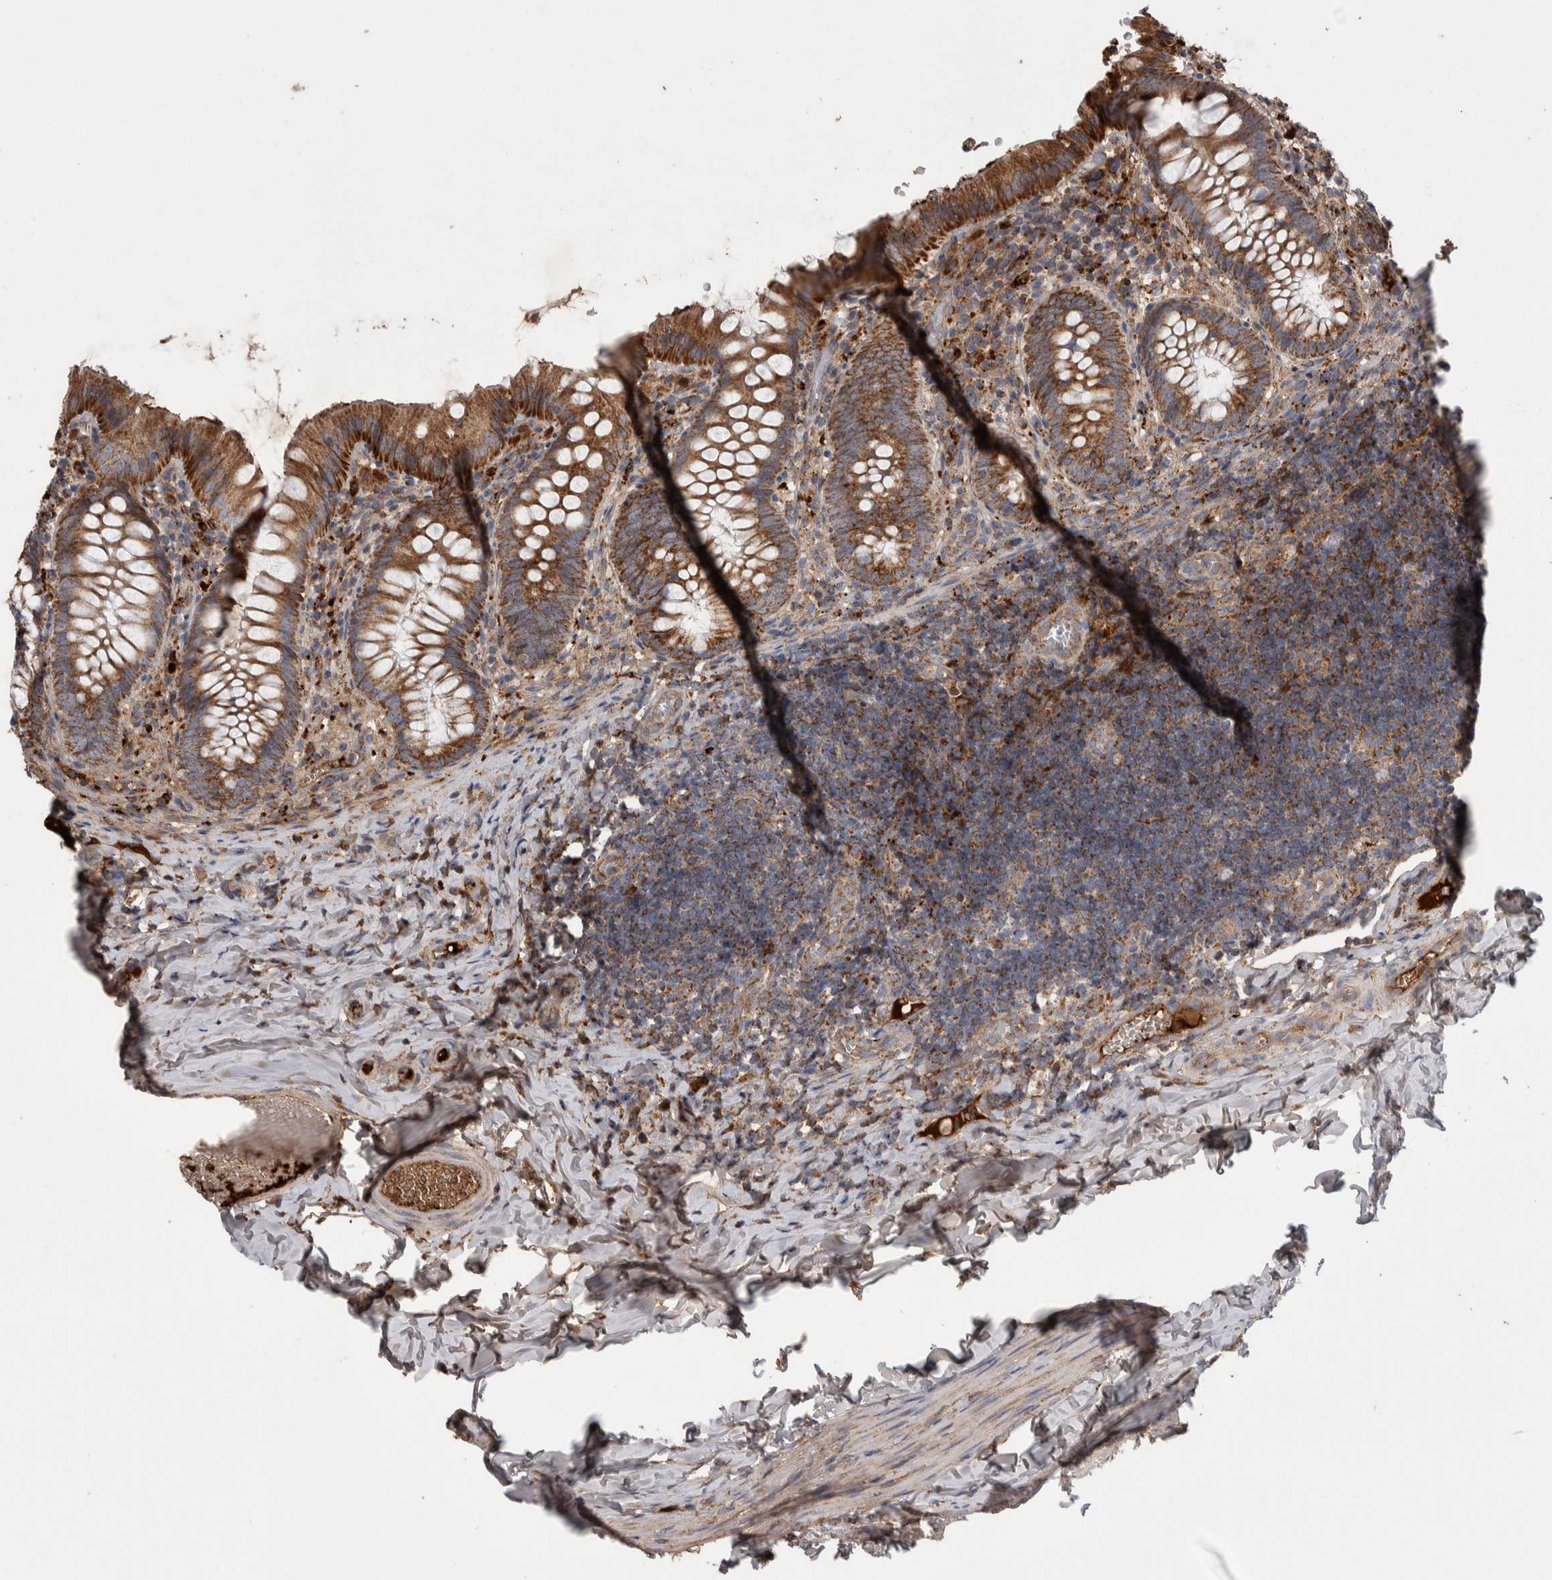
{"staining": {"intensity": "strong", "quantity": ">75%", "location": "cytoplasmic/membranous"}, "tissue": "appendix", "cell_type": "Glandular cells", "image_type": "normal", "snomed": [{"axis": "morphology", "description": "Normal tissue, NOS"}, {"axis": "topography", "description": "Appendix"}], "caption": "A high amount of strong cytoplasmic/membranous positivity is present in about >75% of glandular cells in unremarkable appendix. The protein is stained brown, and the nuclei are stained in blue (DAB IHC with brightfield microscopy, high magnification).", "gene": "SCO1", "patient": {"sex": "male", "age": 8}}